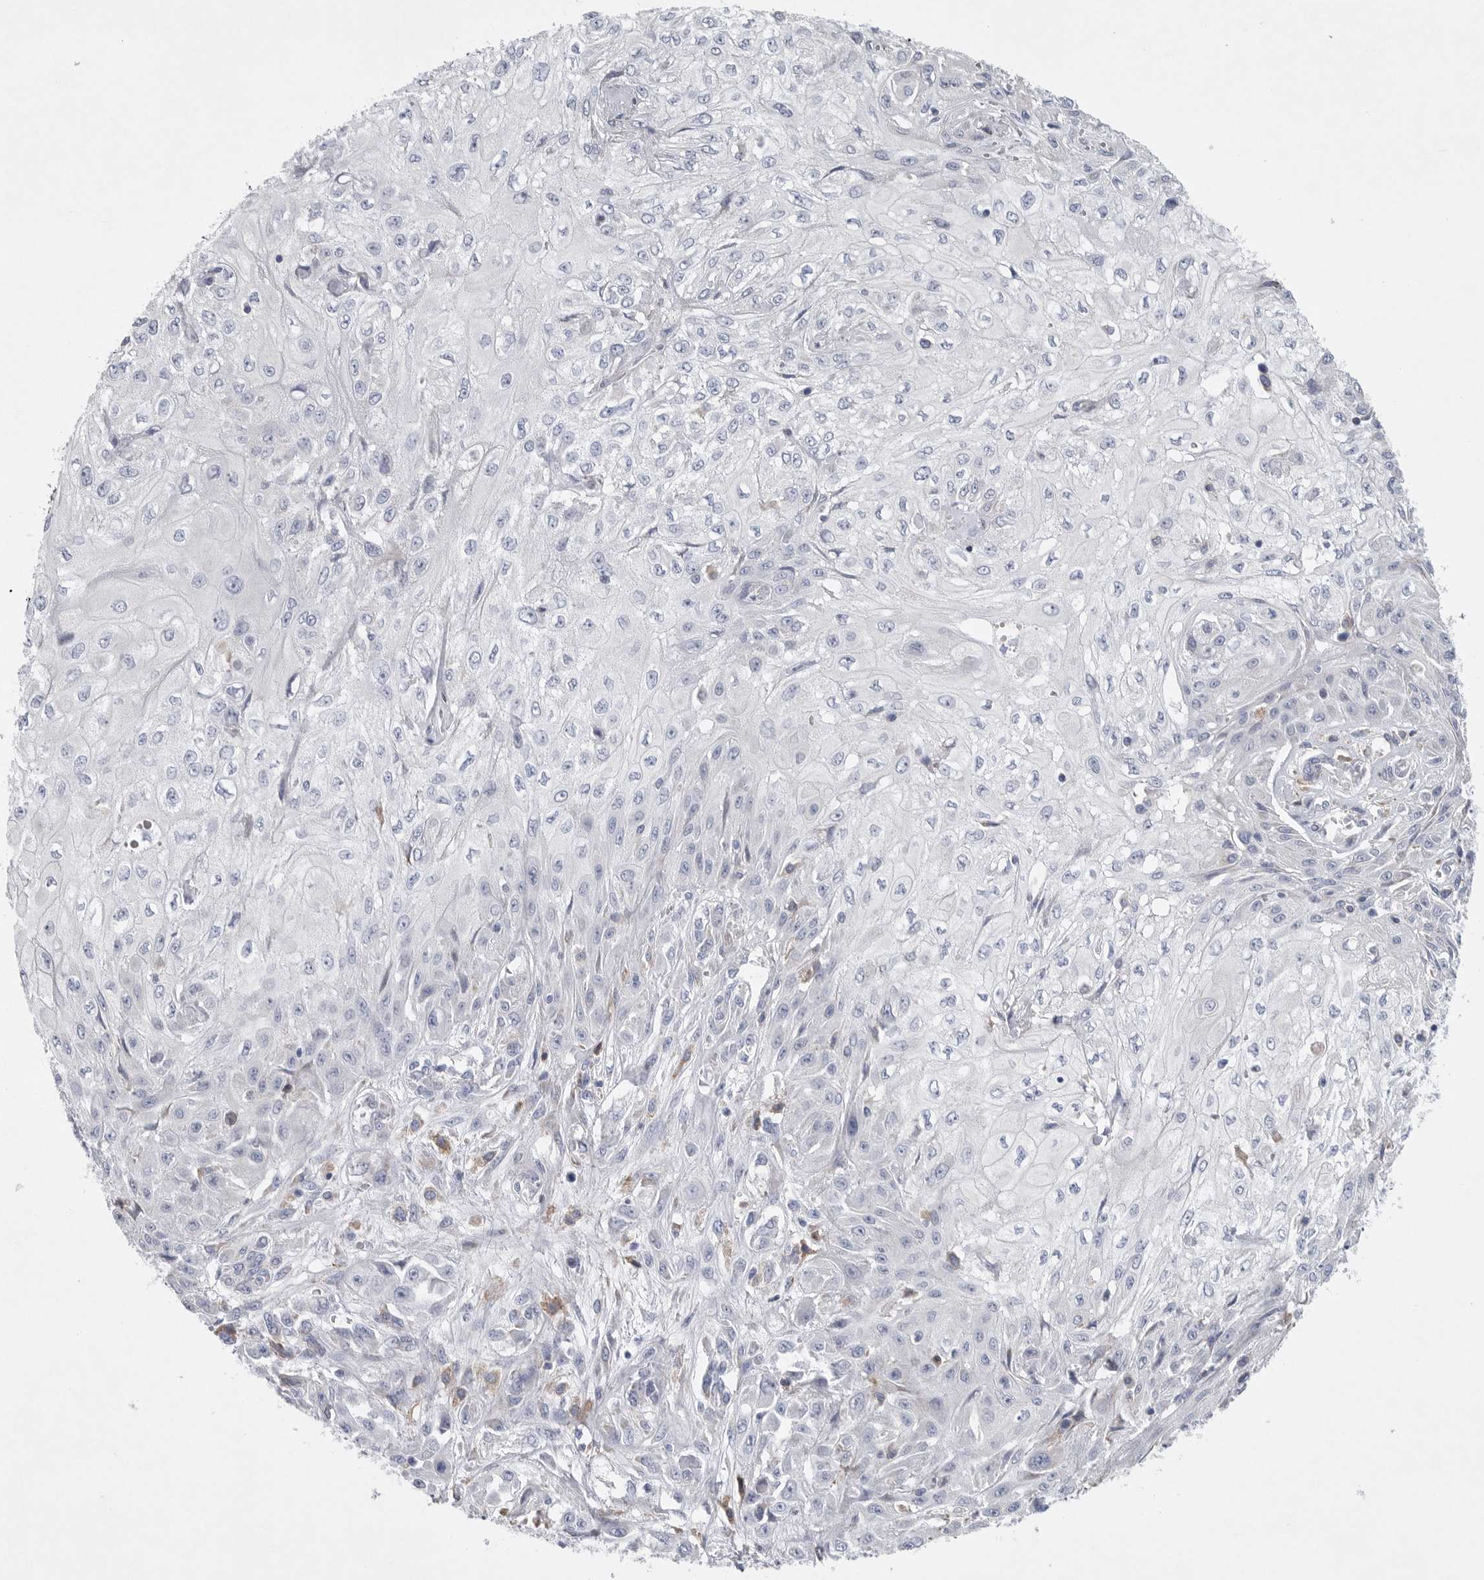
{"staining": {"intensity": "negative", "quantity": "none", "location": "none"}, "tissue": "skin cancer", "cell_type": "Tumor cells", "image_type": "cancer", "snomed": [{"axis": "morphology", "description": "Squamous cell carcinoma, NOS"}, {"axis": "morphology", "description": "Squamous cell carcinoma, metastatic, NOS"}, {"axis": "topography", "description": "Skin"}, {"axis": "topography", "description": "Lymph node"}], "caption": "Immunohistochemical staining of human skin cancer (metastatic squamous cell carcinoma) demonstrates no significant expression in tumor cells.", "gene": "CAMK2B", "patient": {"sex": "male", "age": 75}}